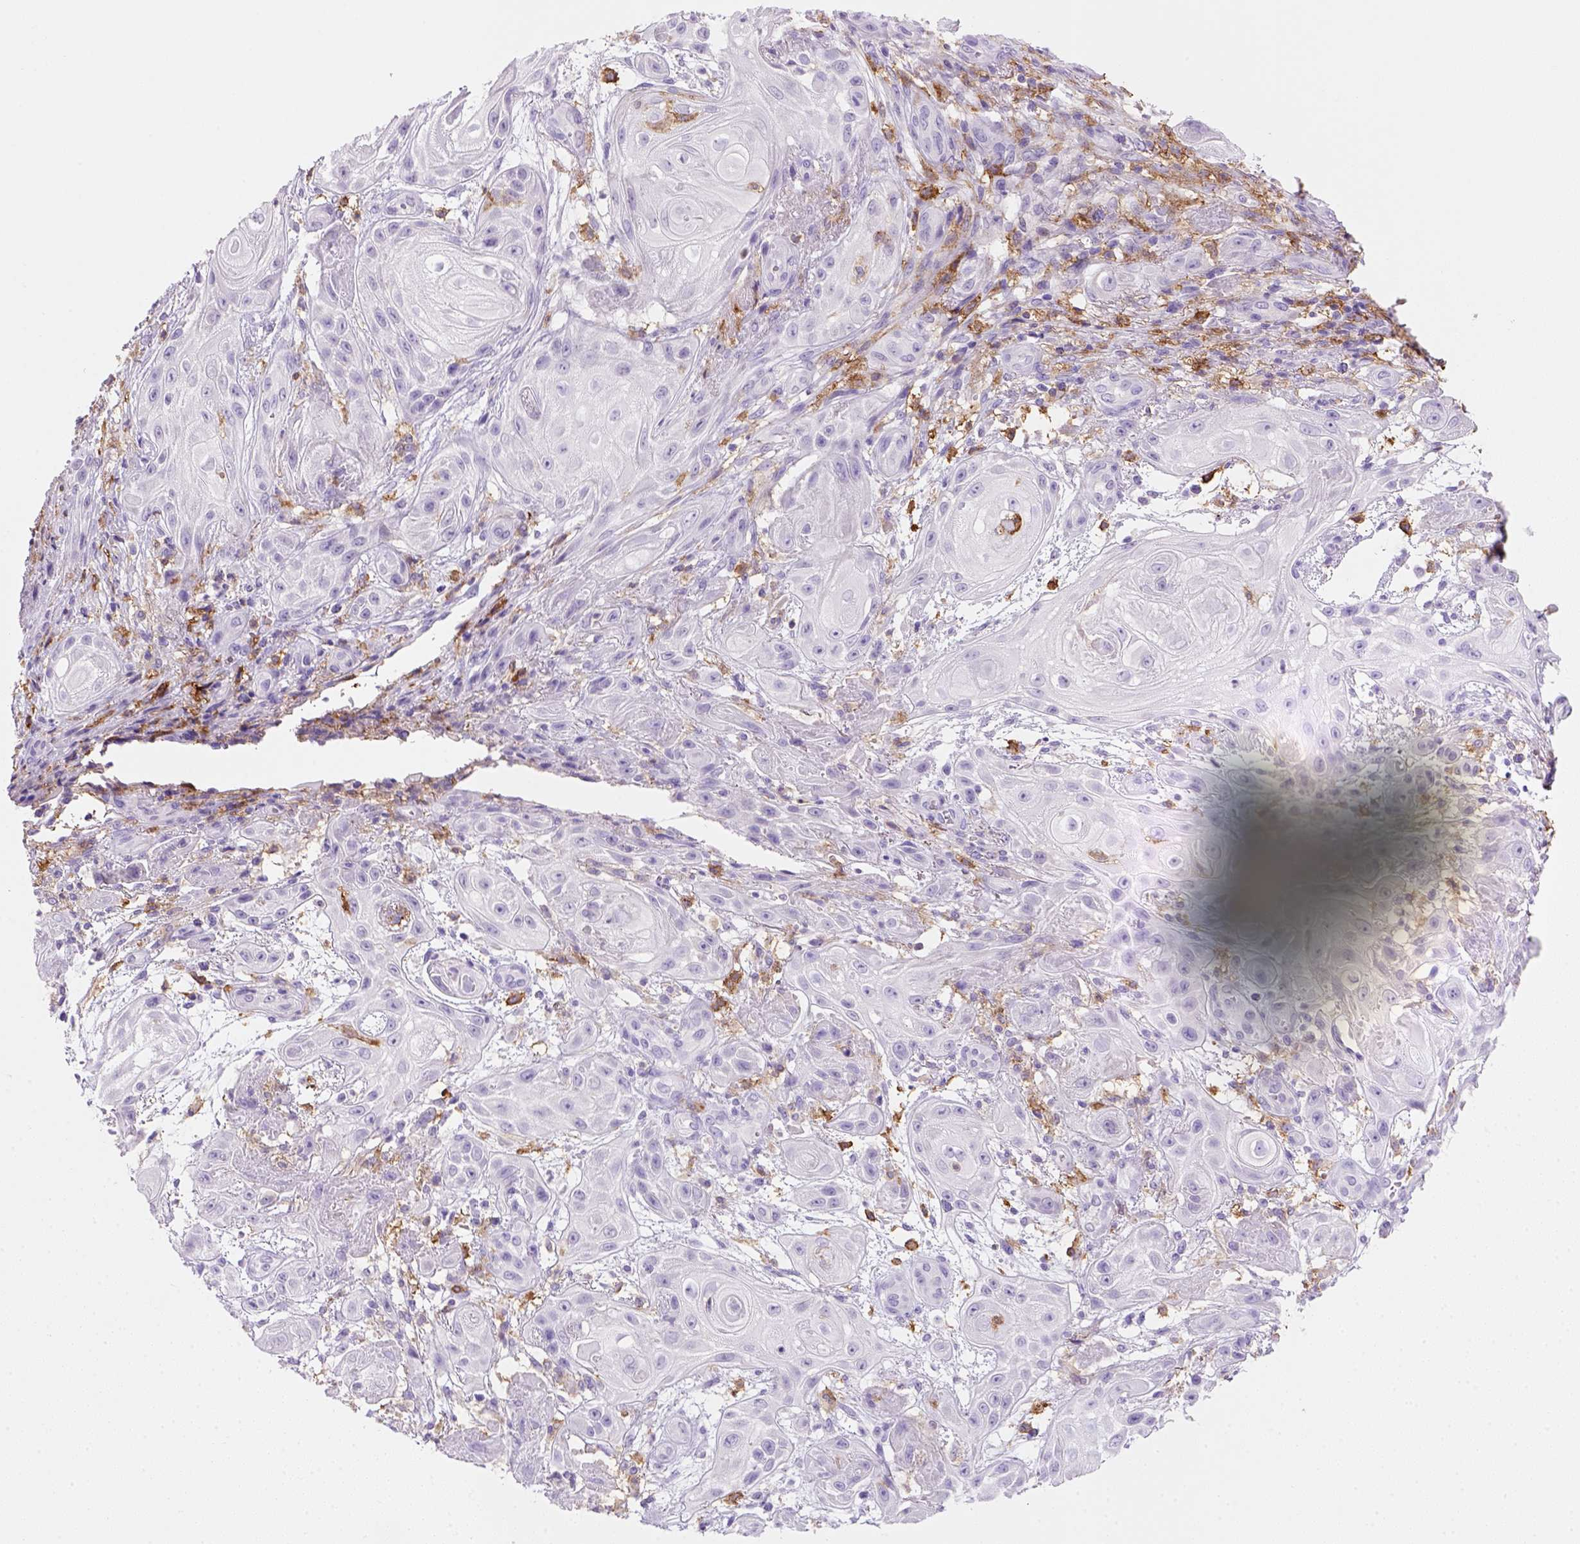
{"staining": {"intensity": "negative", "quantity": "none", "location": "none"}, "tissue": "skin cancer", "cell_type": "Tumor cells", "image_type": "cancer", "snomed": [{"axis": "morphology", "description": "Squamous cell carcinoma, NOS"}, {"axis": "topography", "description": "Skin"}], "caption": "The immunohistochemistry (IHC) photomicrograph has no significant expression in tumor cells of squamous cell carcinoma (skin) tissue.", "gene": "CD14", "patient": {"sex": "male", "age": 62}}